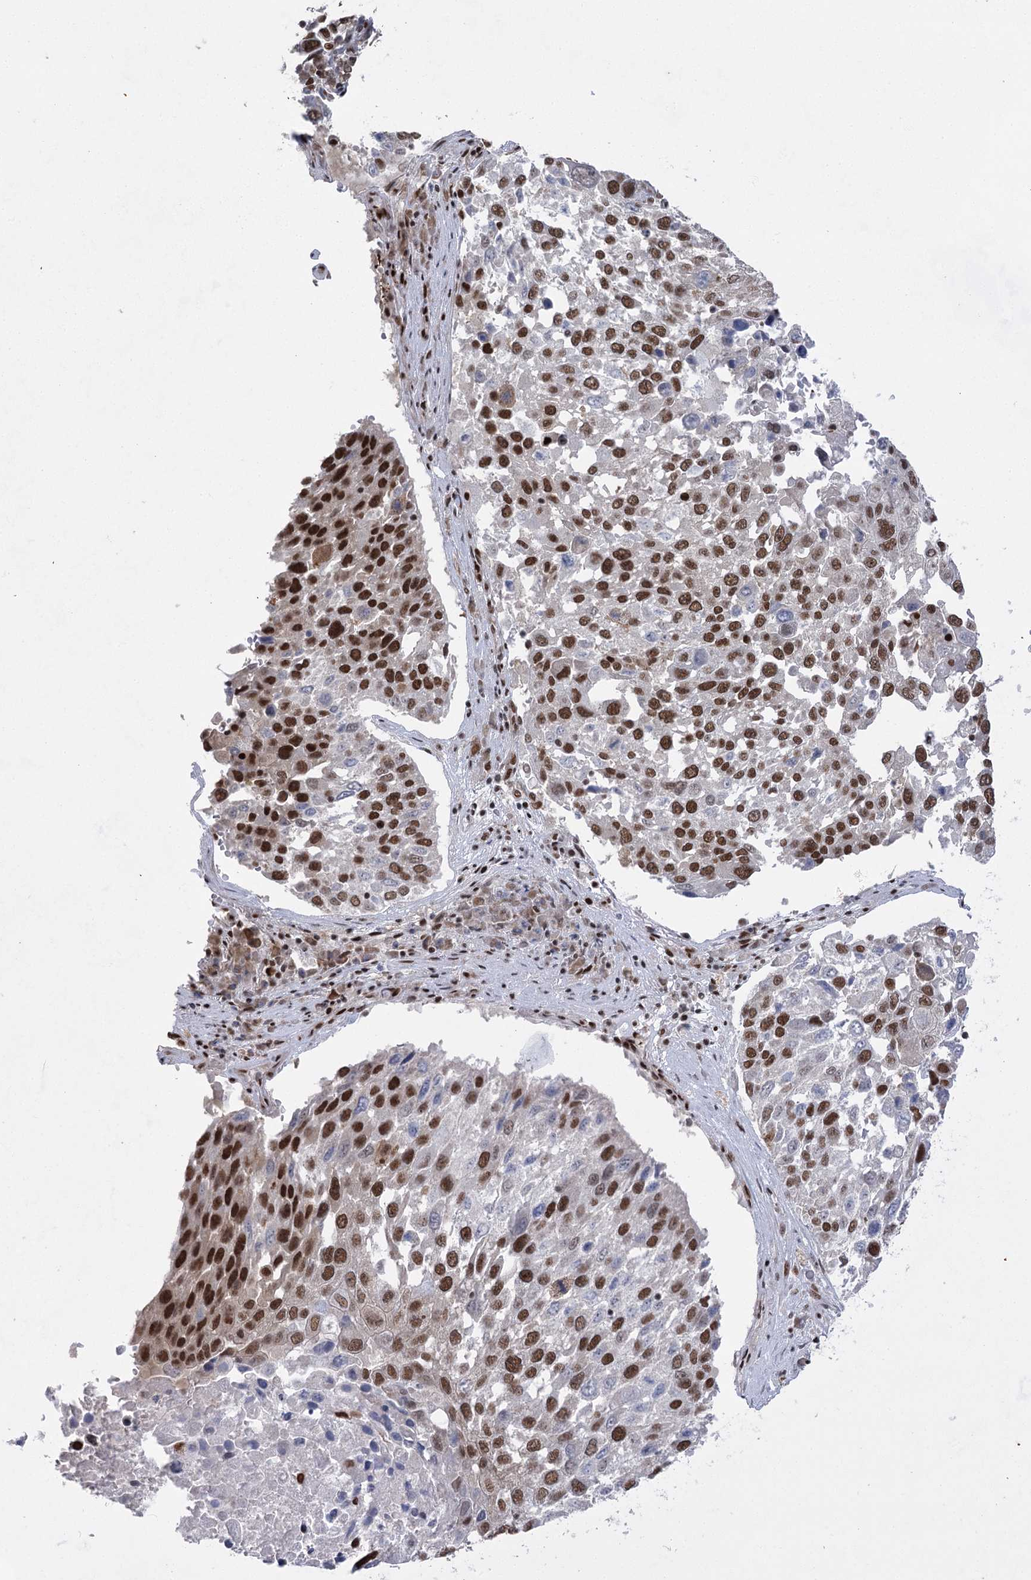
{"staining": {"intensity": "strong", "quantity": "25%-75%", "location": "nuclear"}, "tissue": "lung cancer", "cell_type": "Tumor cells", "image_type": "cancer", "snomed": [{"axis": "morphology", "description": "Squamous cell carcinoma, NOS"}, {"axis": "topography", "description": "Lung"}], "caption": "Lung squamous cell carcinoma tissue displays strong nuclear staining in approximately 25%-75% of tumor cells", "gene": "ZCCHC8", "patient": {"sex": "male", "age": 65}}